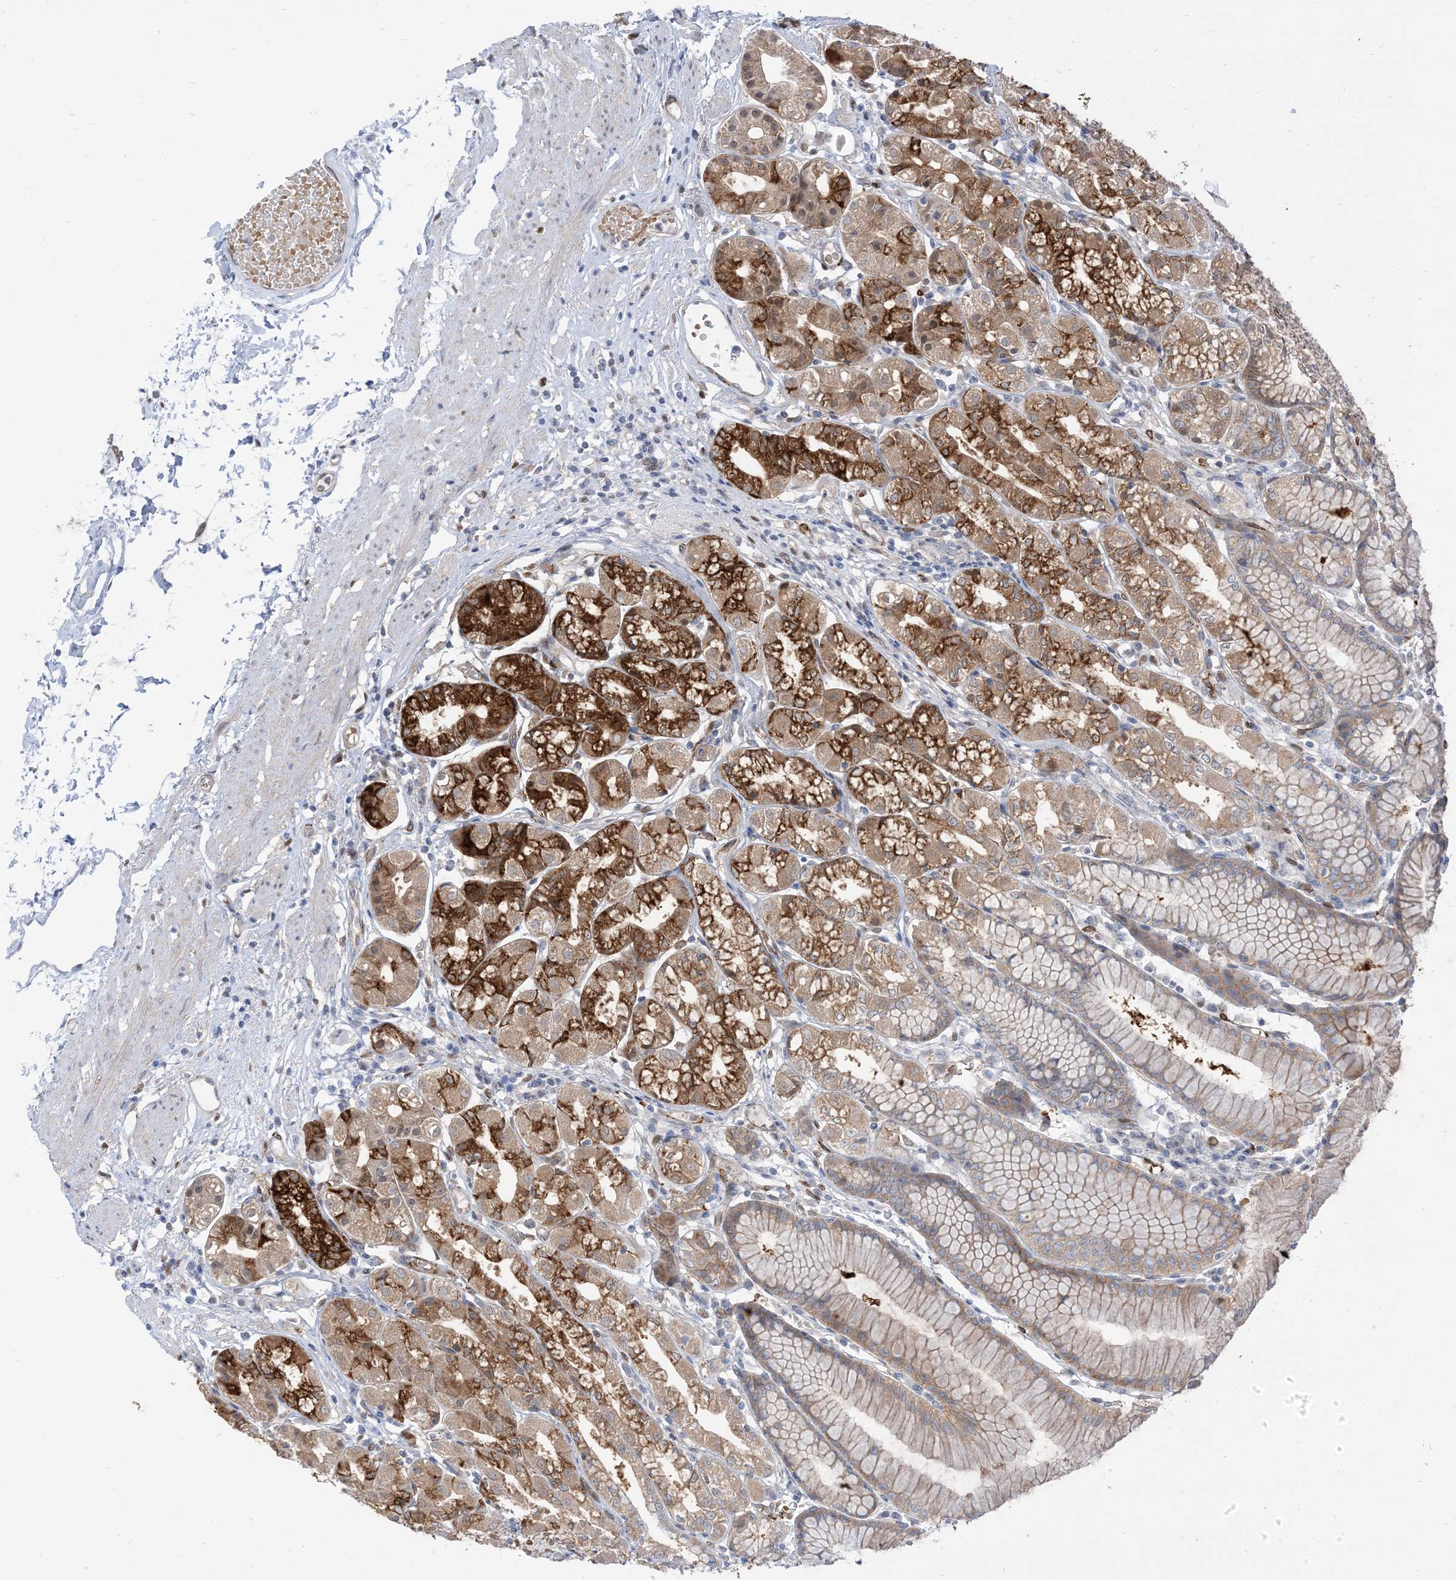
{"staining": {"intensity": "strong", "quantity": "<25%", "location": "cytoplasmic/membranous"}, "tissue": "stomach", "cell_type": "Glandular cells", "image_type": "normal", "snomed": [{"axis": "morphology", "description": "Normal tissue, NOS"}, {"axis": "topography", "description": "Stomach"}], "caption": "Immunohistochemistry photomicrograph of benign stomach: stomach stained using immunohistochemistry (IHC) displays medium levels of strong protein expression localized specifically in the cytoplasmic/membranous of glandular cells, appearing as a cytoplasmic/membranous brown color.", "gene": "RIN1", "patient": {"sex": "female", "age": 57}}